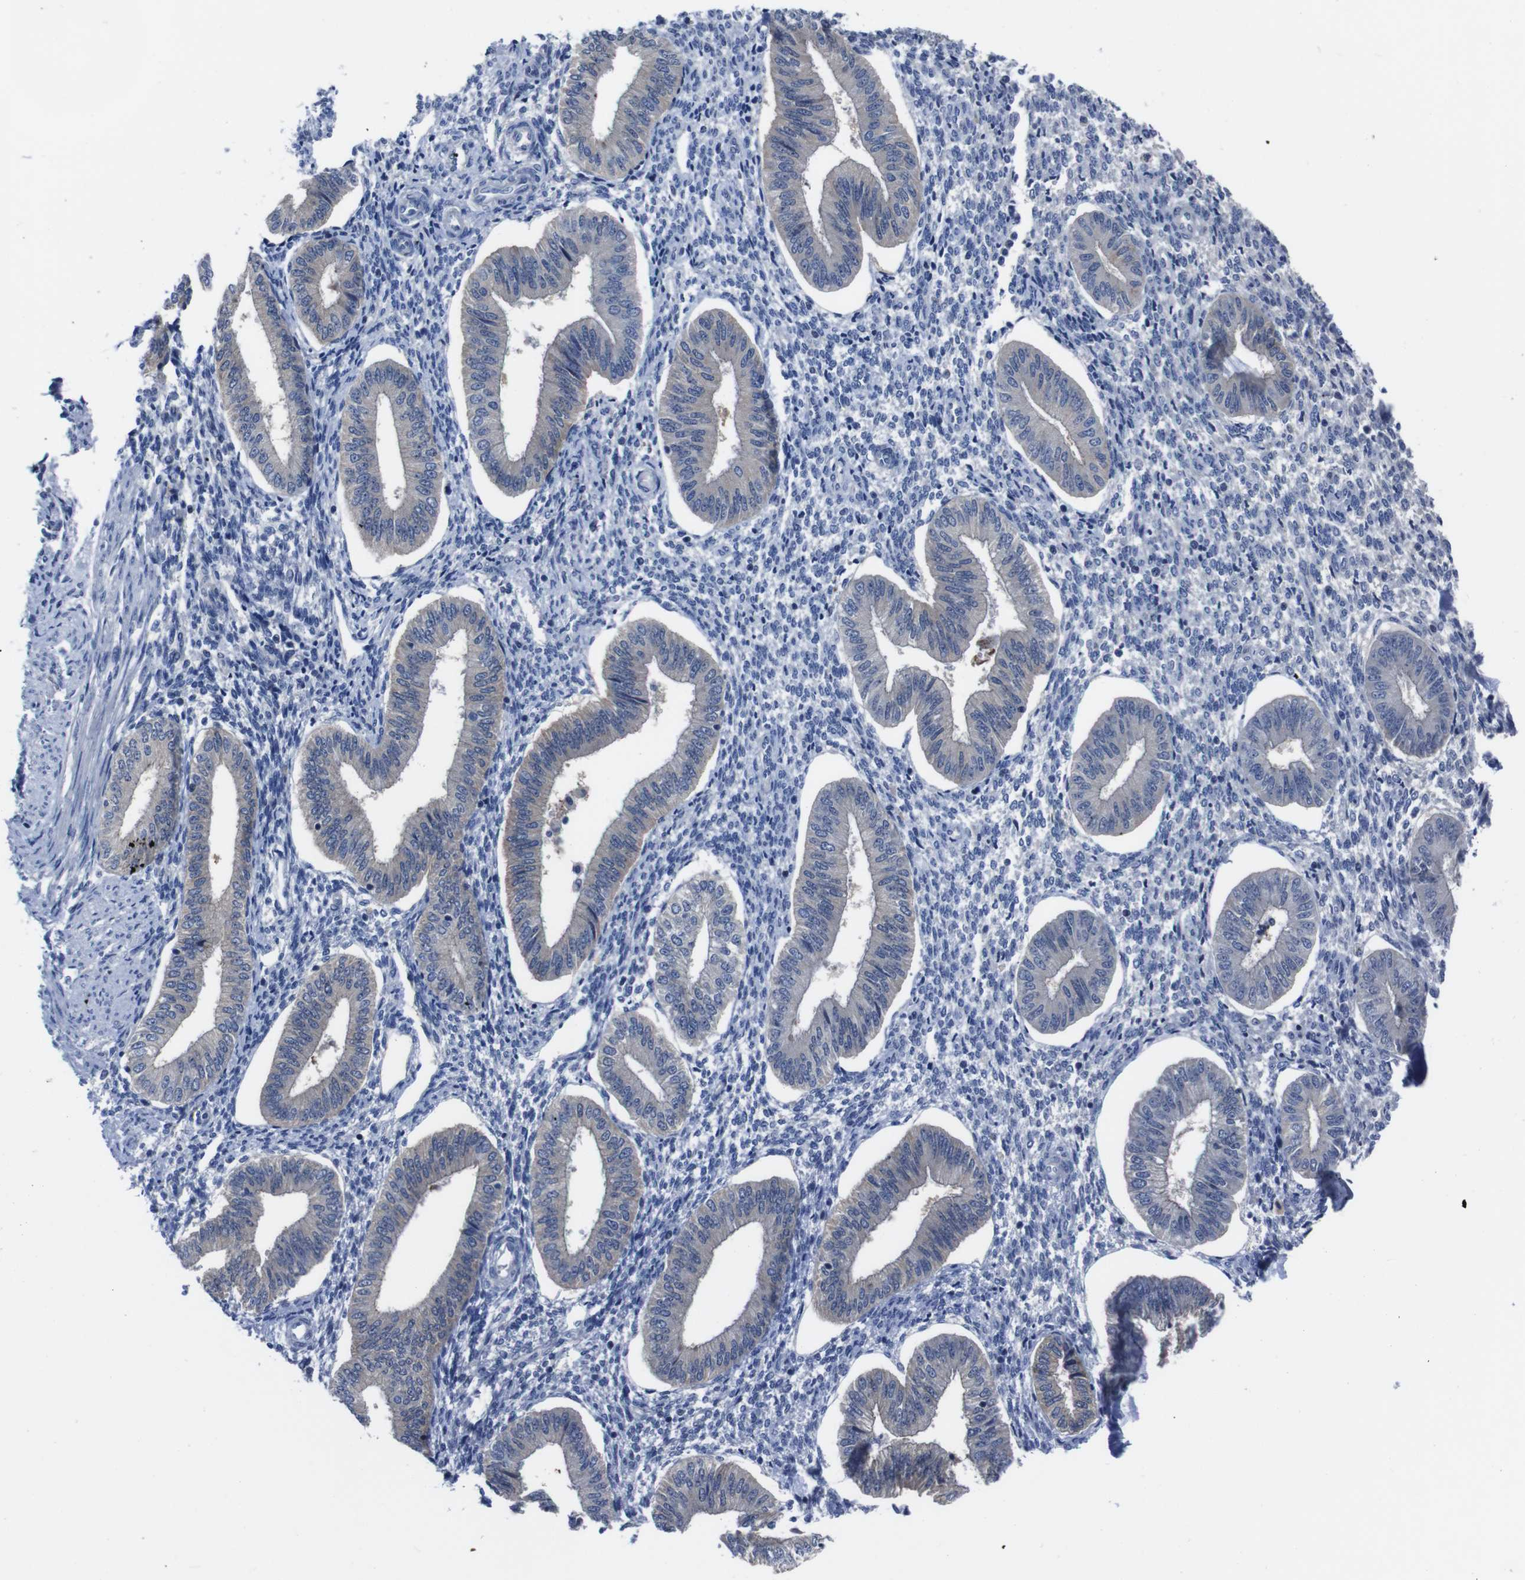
{"staining": {"intensity": "weak", "quantity": "<25%", "location": "cytoplasmic/membranous"}, "tissue": "endometrium", "cell_type": "Cells in endometrial stroma", "image_type": "normal", "snomed": [{"axis": "morphology", "description": "Normal tissue, NOS"}, {"axis": "topography", "description": "Endometrium"}], "caption": "Immunohistochemical staining of unremarkable endometrium displays no significant positivity in cells in endometrial stroma. Nuclei are stained in blue.", "gene": "SEMA4B", "patient": {"sex": "female", "age": 50}}